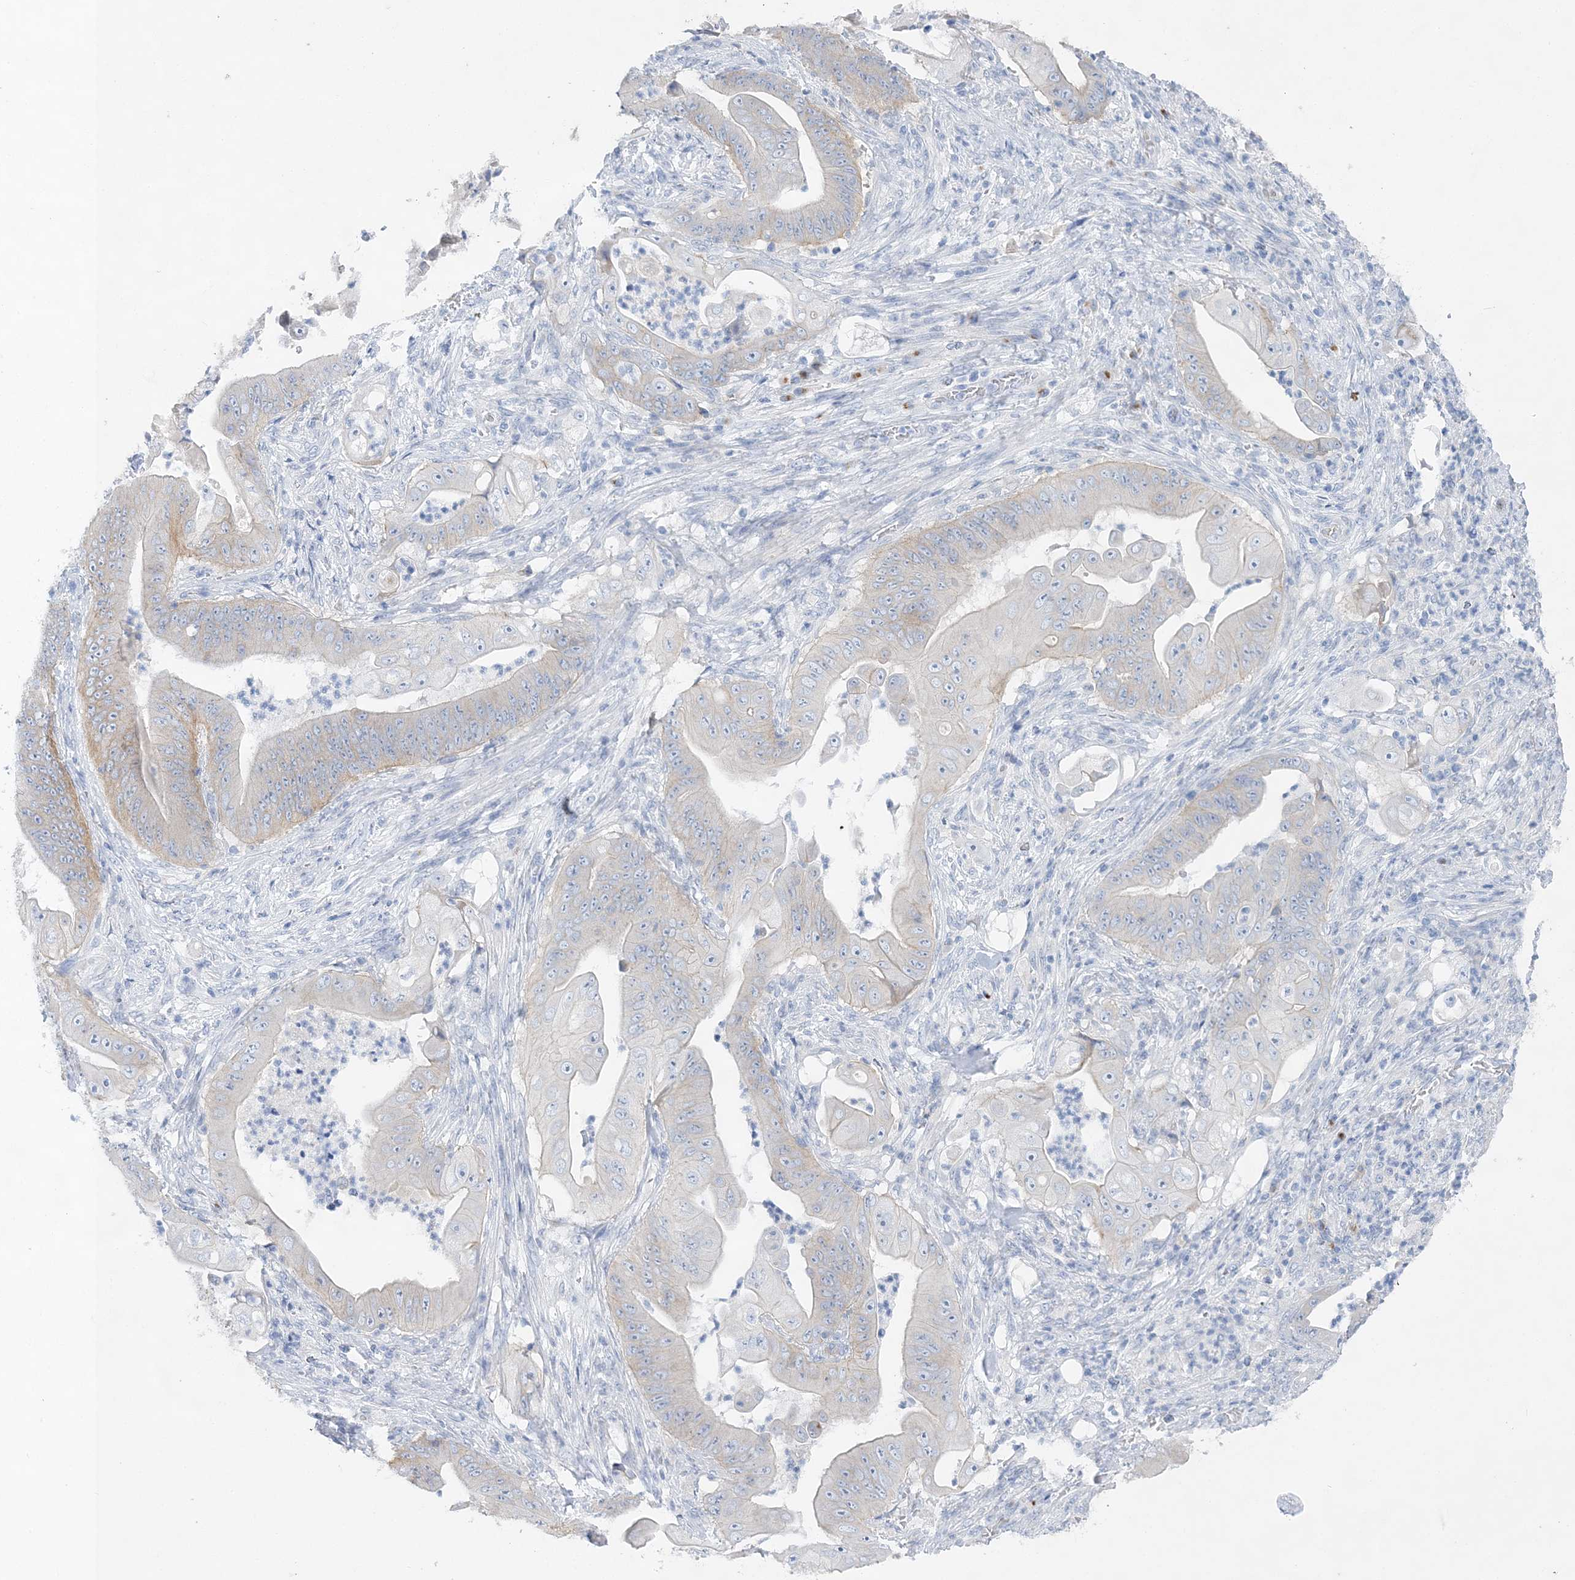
{"staining": {"intensity": "negative", "quantity": "none", "location": "none"}, "tissue": "stomach cancer", "cell_type": "Tumor cells", "image_type": "cancer", "snomed": [{"axis": "morphology", "description": "Adenocarcinoma, NOS"}, {"axis": "topography", "description": "Stomach"}], "caption": "Immunohistochemistry (IHC) histopathology image of human stomach adenocarcinoma stained for a protein (brown), which displays no positivity in tumor cells. (Stains: DAB immunohistochemistry with hematoxylin counter stain, Microscopy: brightfield microscopy at high magnification).", "gene": "SLC5A6", "patient": {"sex": "female", "age": 73}}